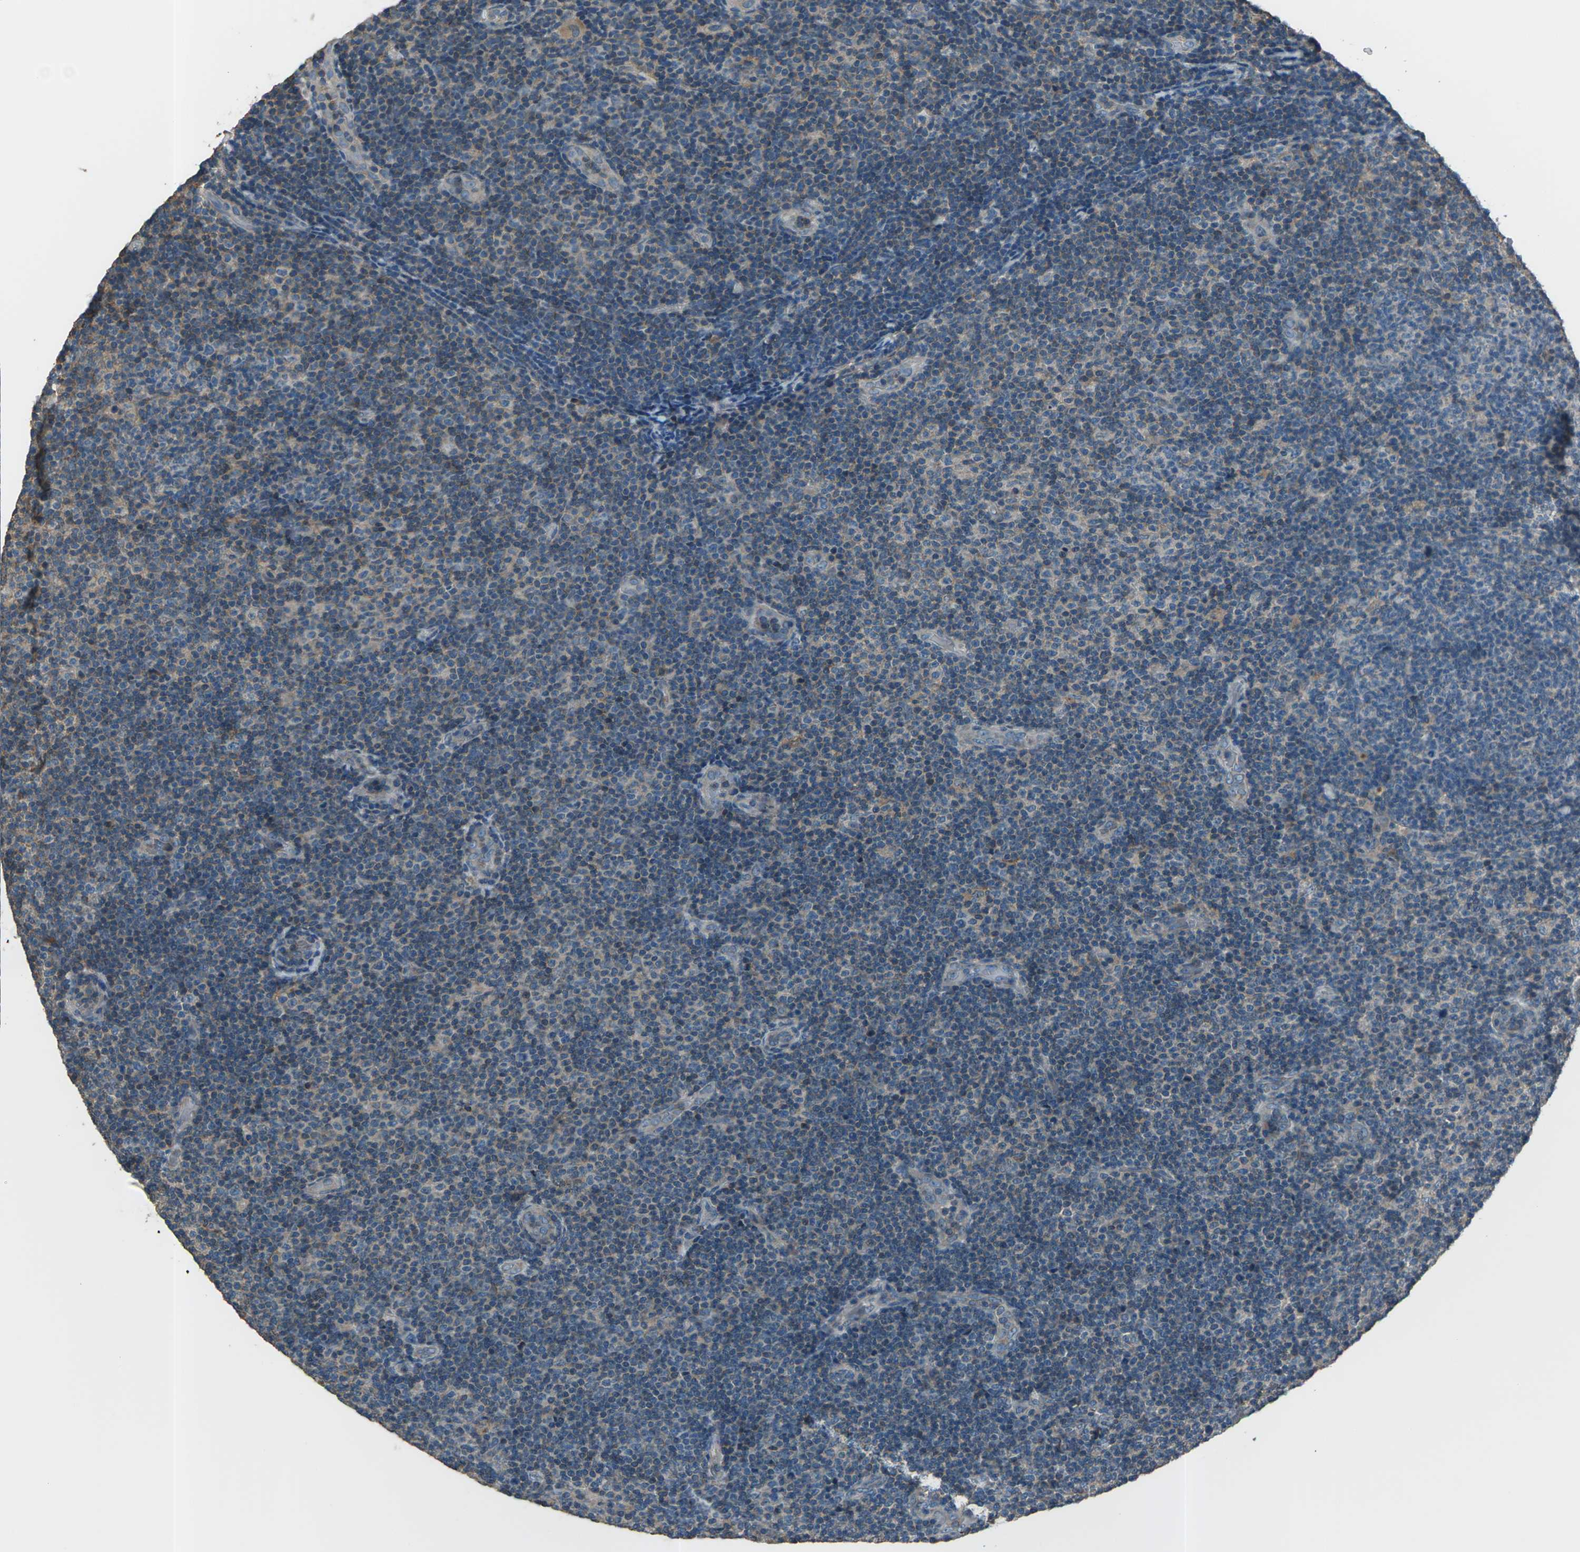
{"staining": {"intensity": "weak", "quantity": ">75%", "location": "cytoplasmic/membranous"}, "tissue": "lymphoma", "cell_type": "Tumor cells", "image_type": "cancer", "snomed": [{"axis": "morphology", "description": "Malignant lymphoma, non-Hodgkin's type, Low grade"}, {"axis": "topography", "description": "Lymph node"}], "caption": "Tumor cells reveal low levels of weak cytoplasmic/membranous expression in approximately >75% of cells in human lymphoma. (Brightfield microscopy of DAB IHC at high magnification).", "gene": "CMTM4", "patient": {"sex": "male", "age": 83}}